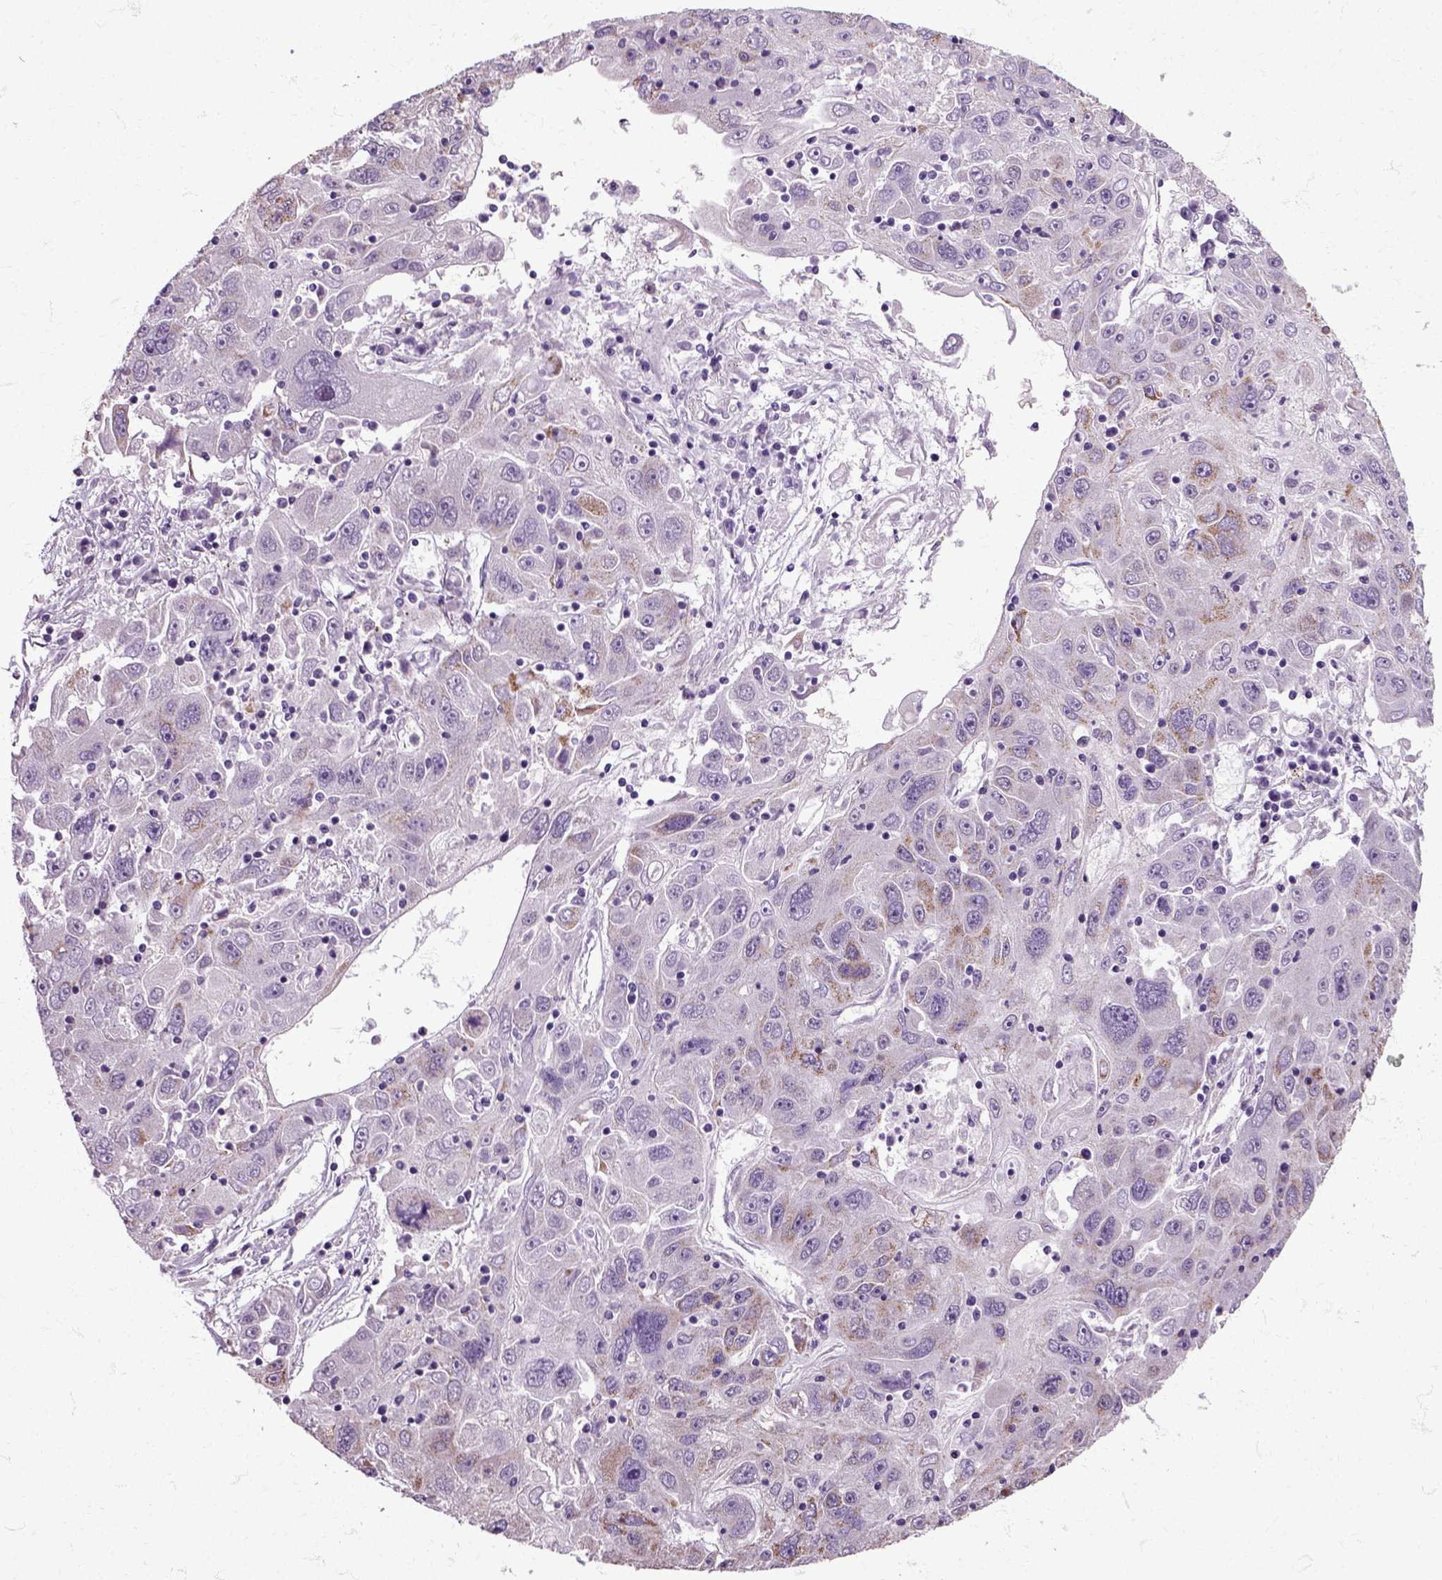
{"staining": {"intensity": "moderate", "quantity": "<25%", "location": "cytoplasmic/membranous"}, "tissue": "stomach cancer", "cell_type": "Tumor cells", "image_type": "cancer", "snomed": [{"axis": "morphology", "description": "Adenocarcinoma, NOS"}, {"axis": "topography", "description": "Stomach"}], "caption": "An immunohistochemistry (IHC) image of neoplastic tissue is shown. Protein staining in brown shows moderate cytoplasmic/membranous positivity in stomach cancer within tumor cells. (IHC, brightfield microscopy, high magnification).", "gene": "HSPA2", "patient": {"sex": "male", "age": 56}}